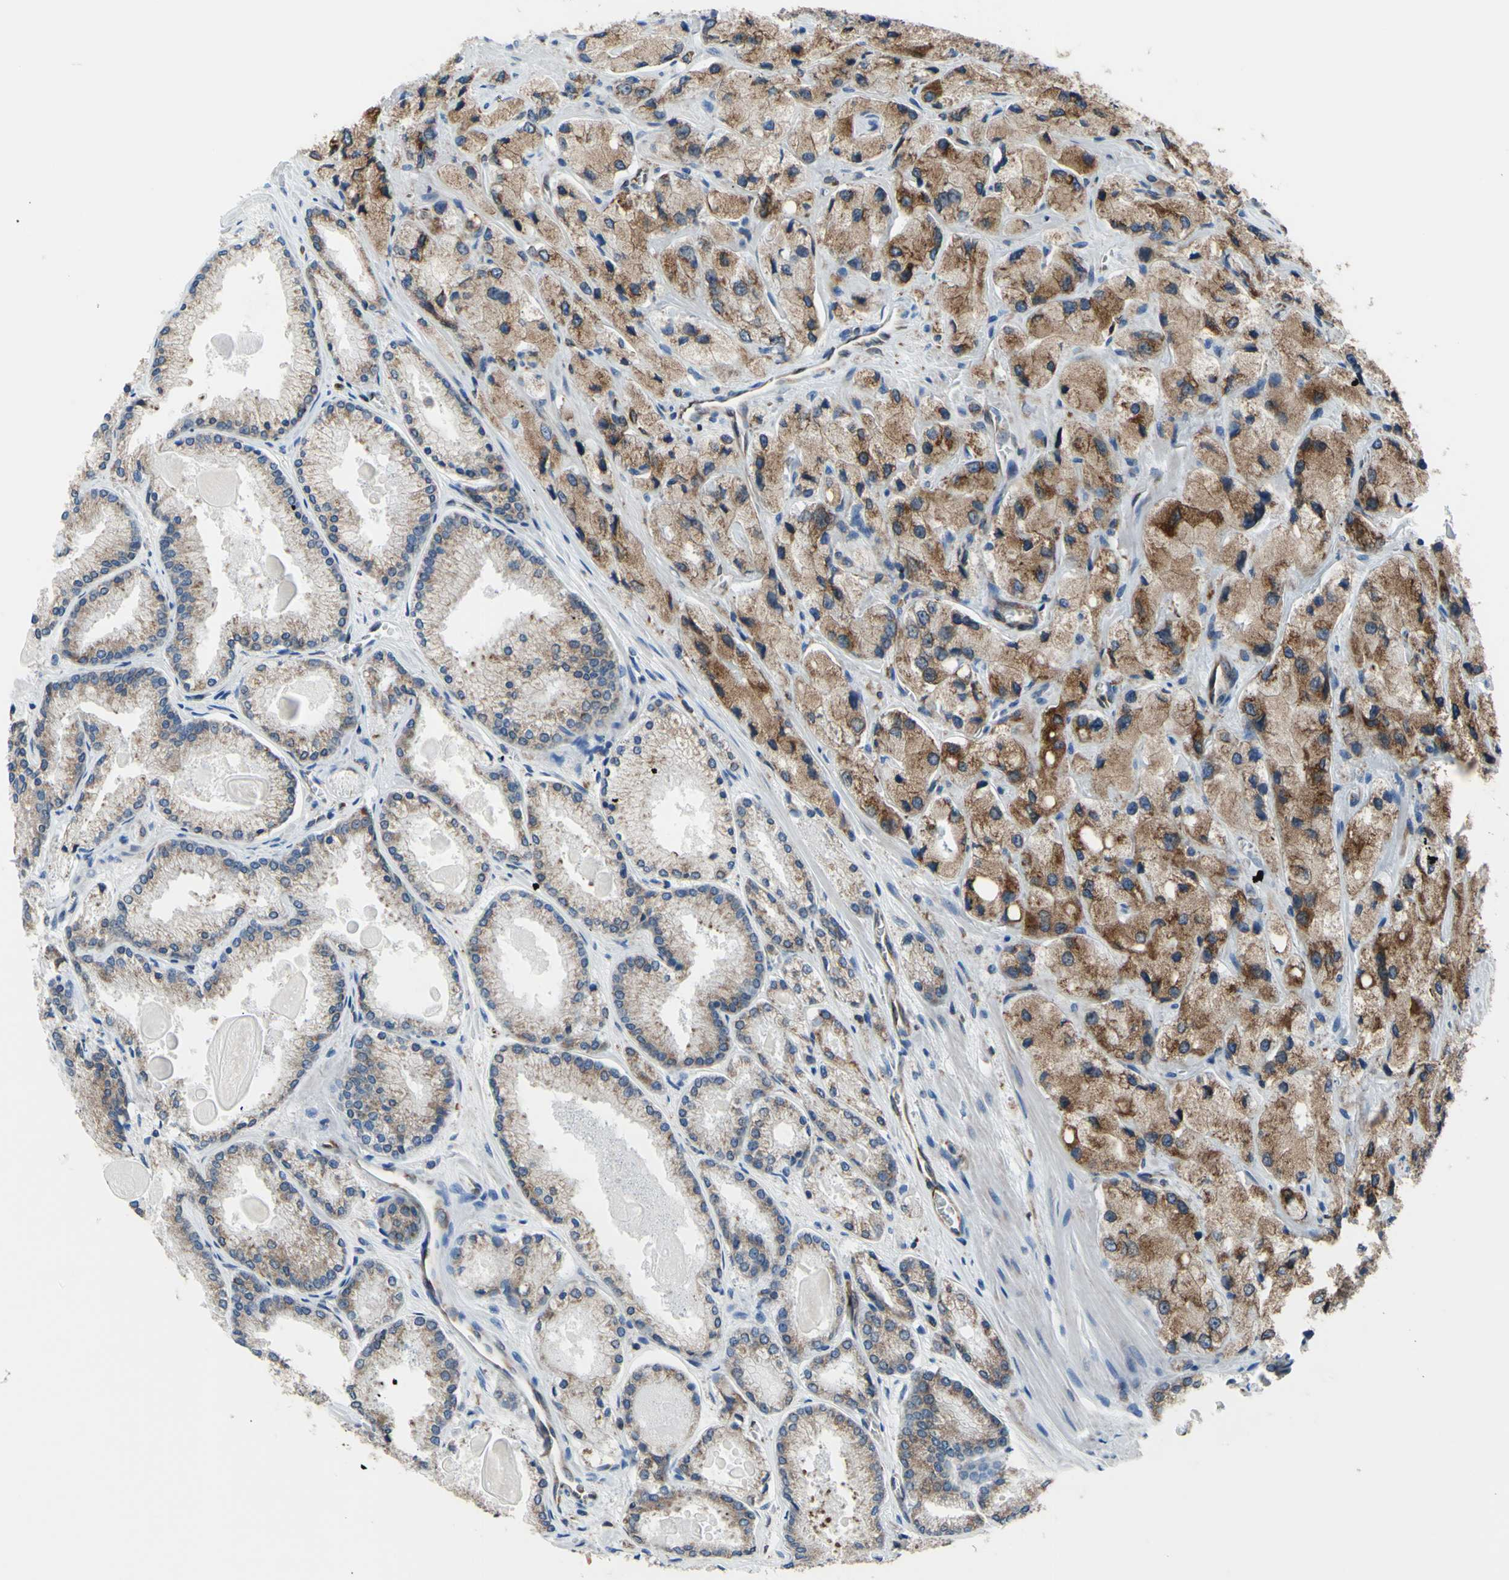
{"staining": {"intensity": "moderate", "quantity": ">75%", "location": "cytoplasmic/membranous"}, "tissue": "prostate cancer", "cell_type": "Tumor cells", "image_type": "cancer", "snomed": [{"axis": "morphology", "description": "Adenocarcinoma, High grade"}, {"axis": "topography", "description": "Prostate"}], "caption": "Protein staining by immunohistochemistry (IHC) demonstrates moderate cytoplasmic/membranous expression in approximately >75% of tumor cells in prostate cancer (high-grade adenocarcinoma).", "gene": "MGST2", "patient": {"sex": "male", "age": 58}}